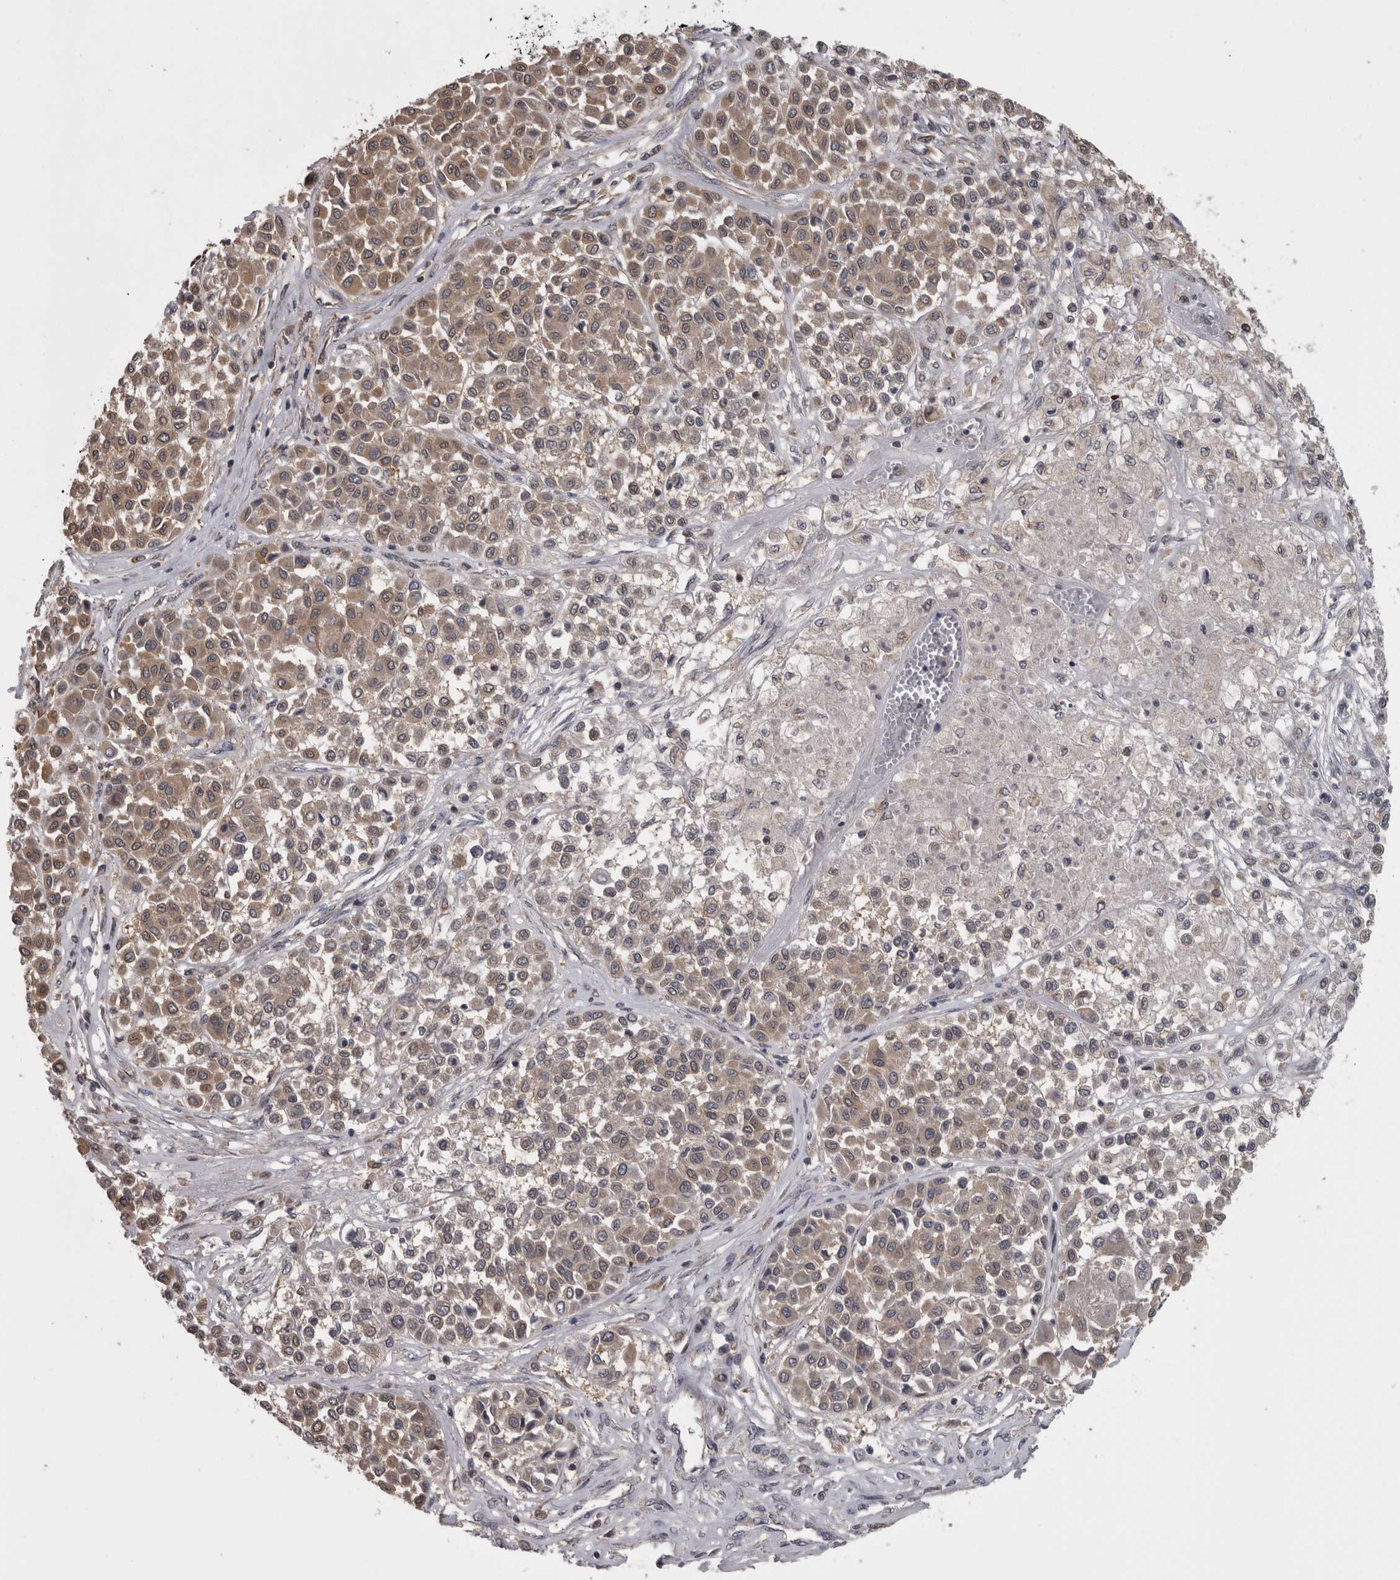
{"staining": {"intensity": "moderate", "quantity": ">75%", "location": "cytoplasmic/membranous"}, "tissue": "melanoma", "cell_type": "Tumor cells", "image_type": "cancer", "snomed": [{"axis": "morphology", "description": "Malignant melanoma, Metastatic site"}, {"axis": "topography", "description": "Soft tissue"}], "caption": "Immunohistochemical staining of malignant melanoma (metastatic site) demonstrates moderate cytoplasmic/membranous protein staining in approximately >75% of tumor cells.", "gene": "APRT", "patient": {"sex": "male", "age": 41}}